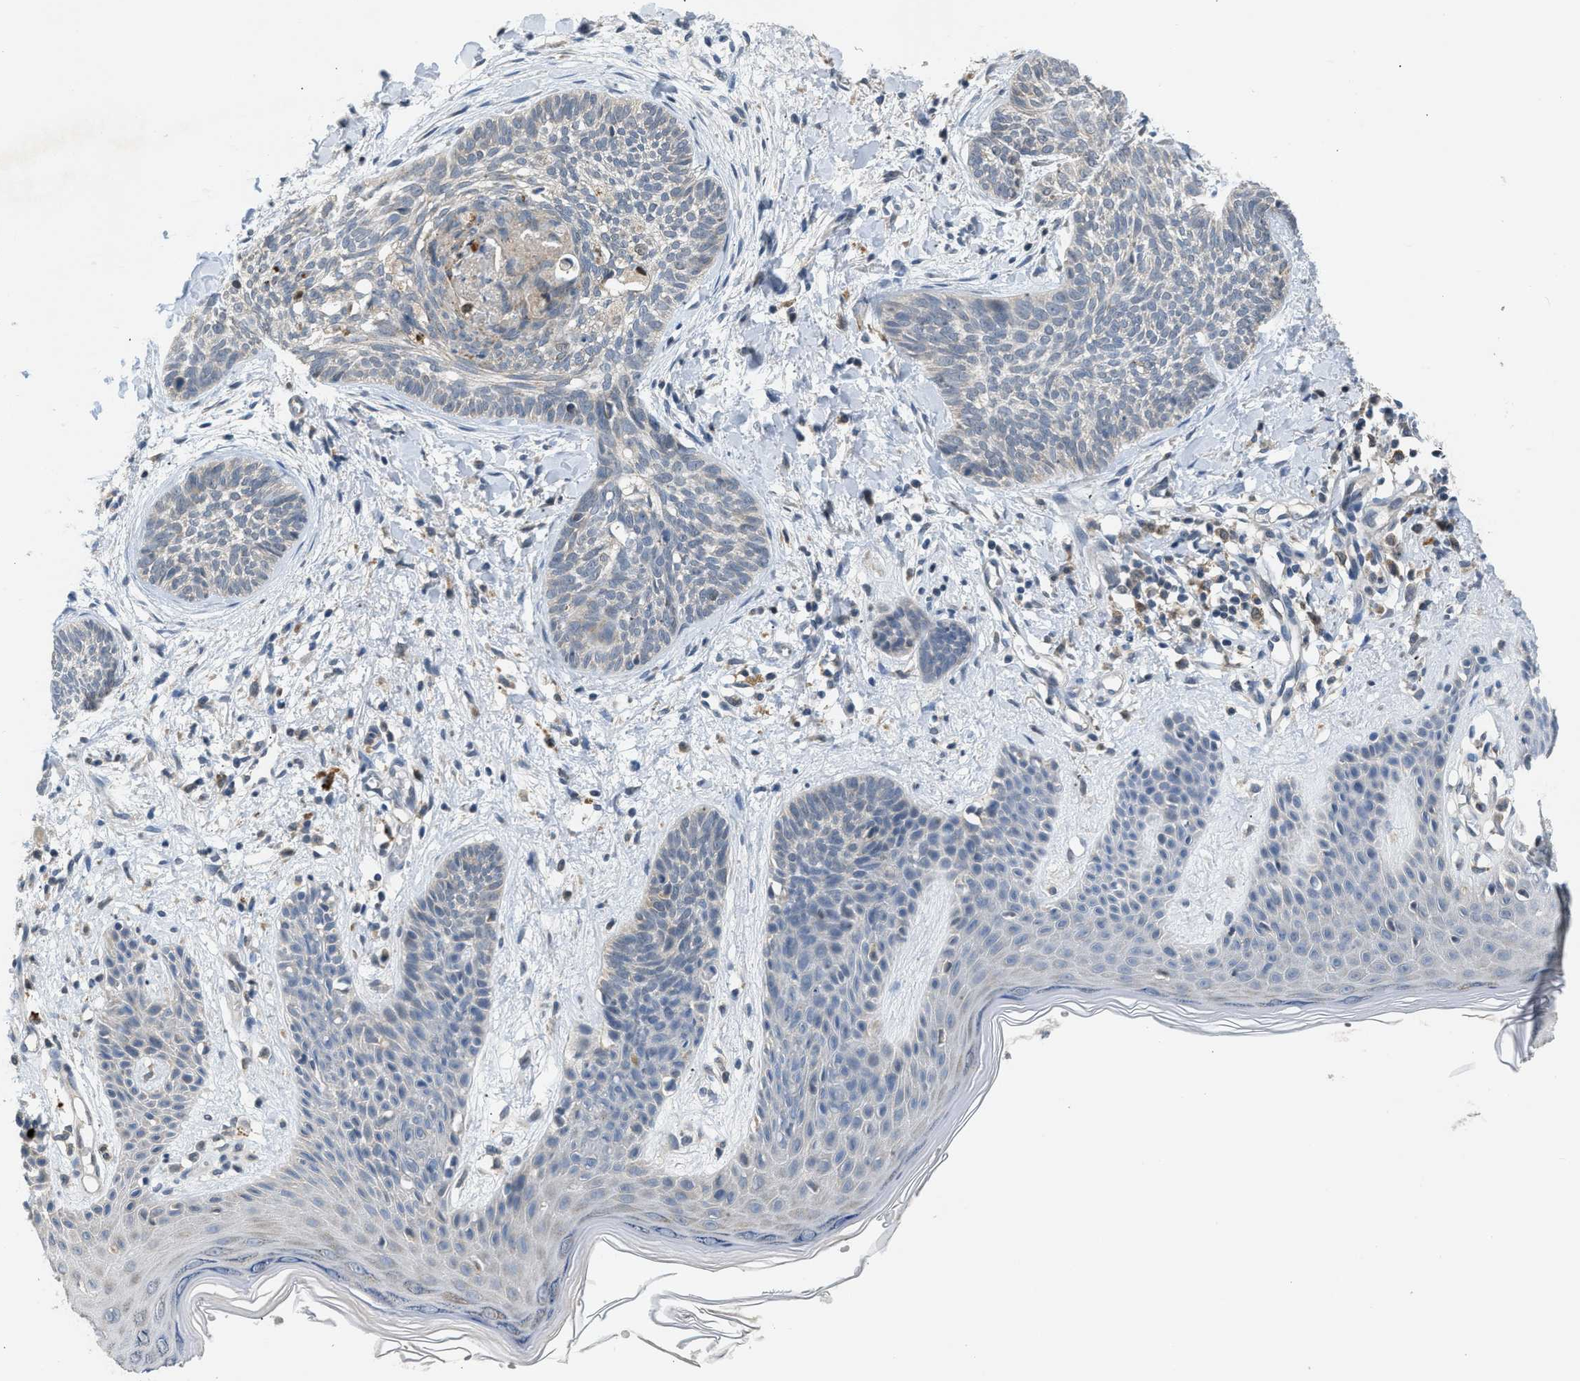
{"staining": {"intensity": "negative", "quantity": "none", "location": "none"}, "tissue": "skin cancer", "cell_type": "Tumor cells", "image_type": "cancer", "snomed": [{"axis": "morphology", "description": "Basal cell carcinoma"}, {"axis": "topography", "description": "Skin"}], "caption": "Skin cancer (basal cell carcinoma) stained for a protein using IHC displays no positivity tumor cells.", "gene": "TOMM34", "patient": {"sex": "female", "age": 59}}